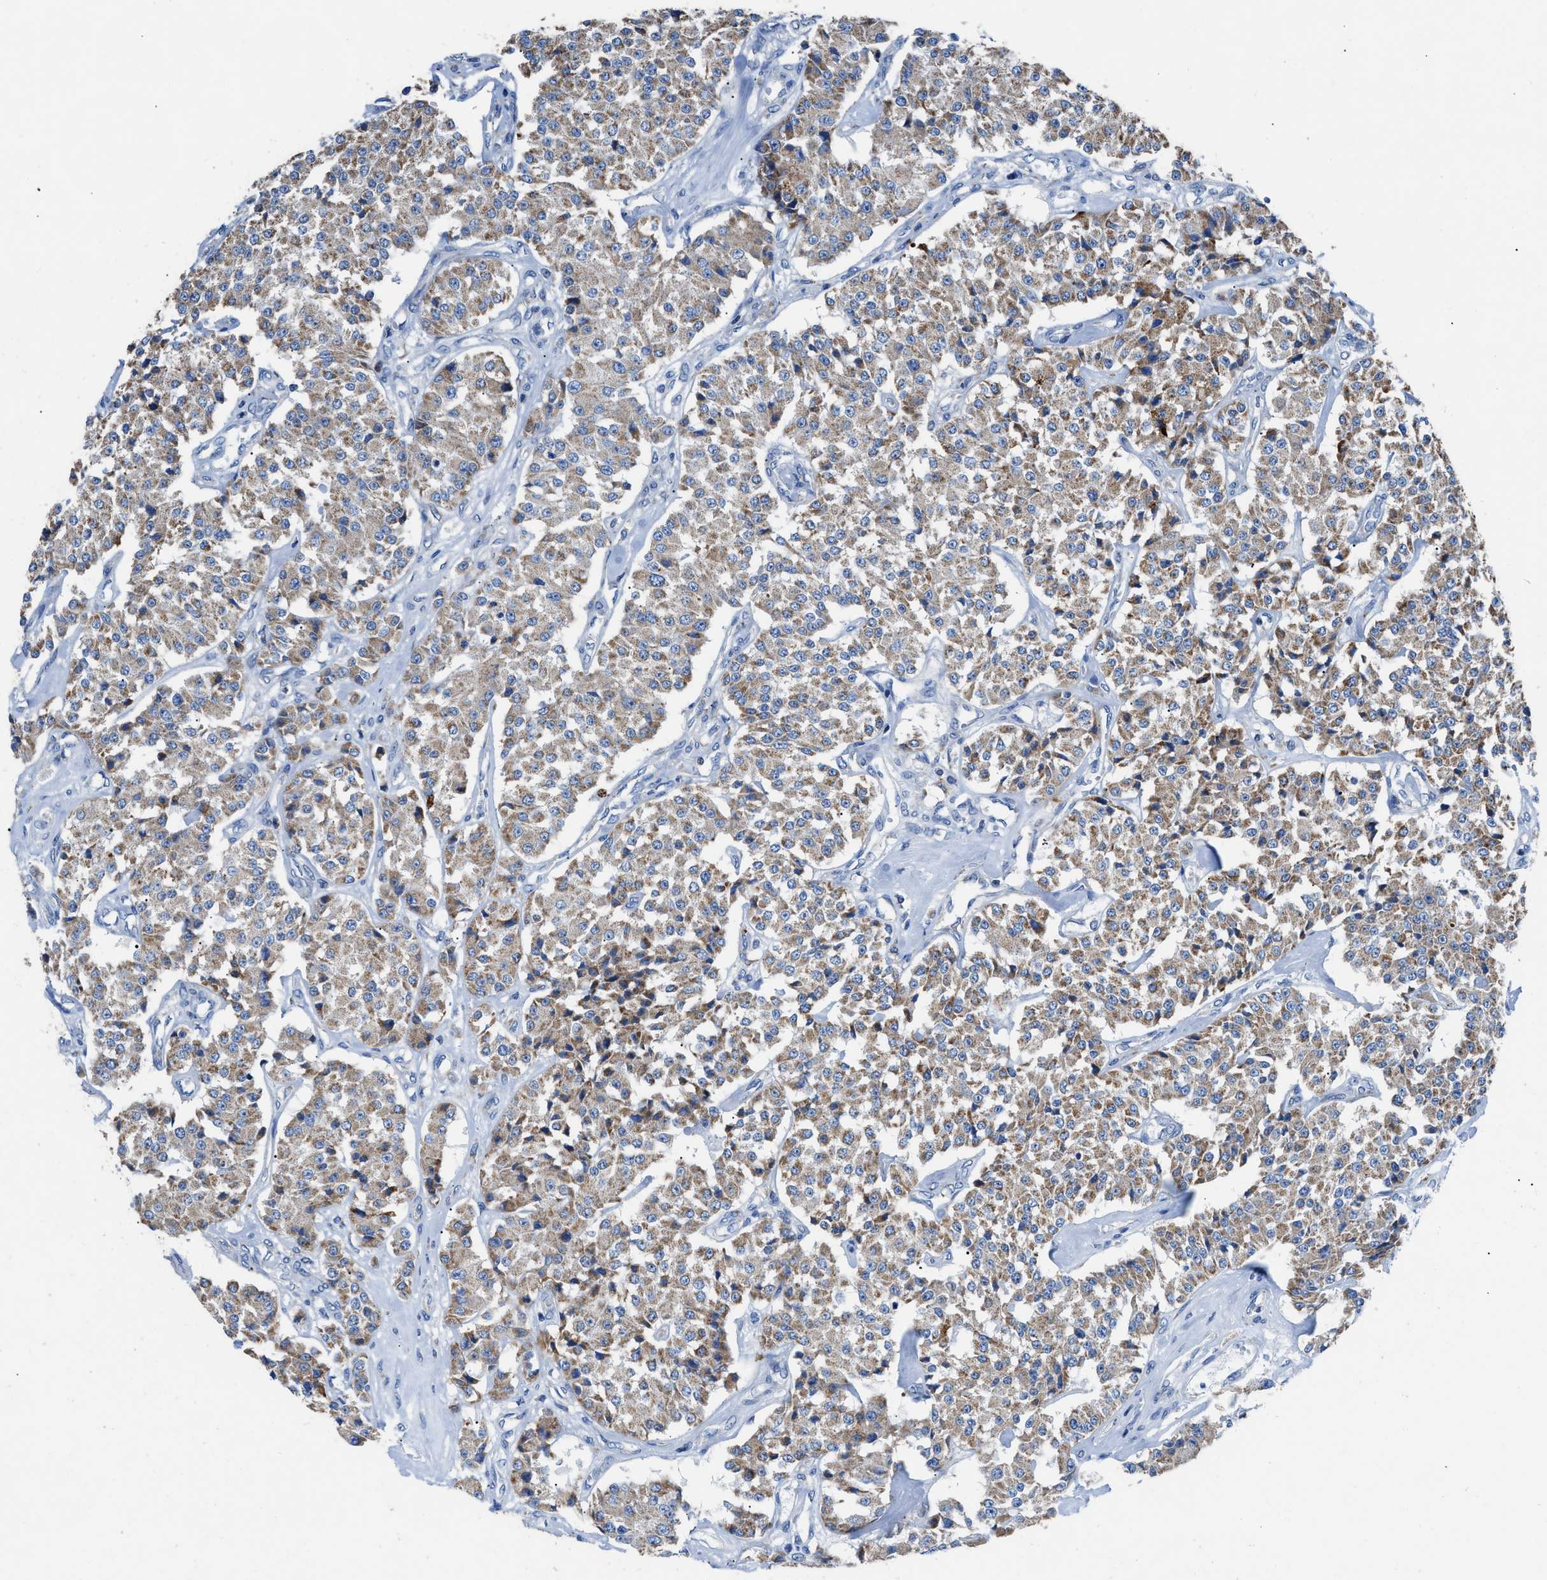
{"staining": {"intensity": "moderate", "quantity": ">75%", "location": "cytoplasmic/membranous"}, "tissue": "carcinoid", "cell_type": "Tumor cells", "image_type": "cancer", "snomed": [{"axis": "morphology", "description": "Carcinoid, malignant, NOS"}, {"axis": "topography", "description": "Pancreas"}], "caption": "A brown stain highlights moderate cytoplasmic/membranous expression of a protein in human carcinoid tumor cells. The staining is performed using DAB brown chromogen to label protein expression. The nuclei are counter-stained blue using hematoxylin.", "gene": "ZDHHC3", "patient": {"sex": "male", "age": 41}}